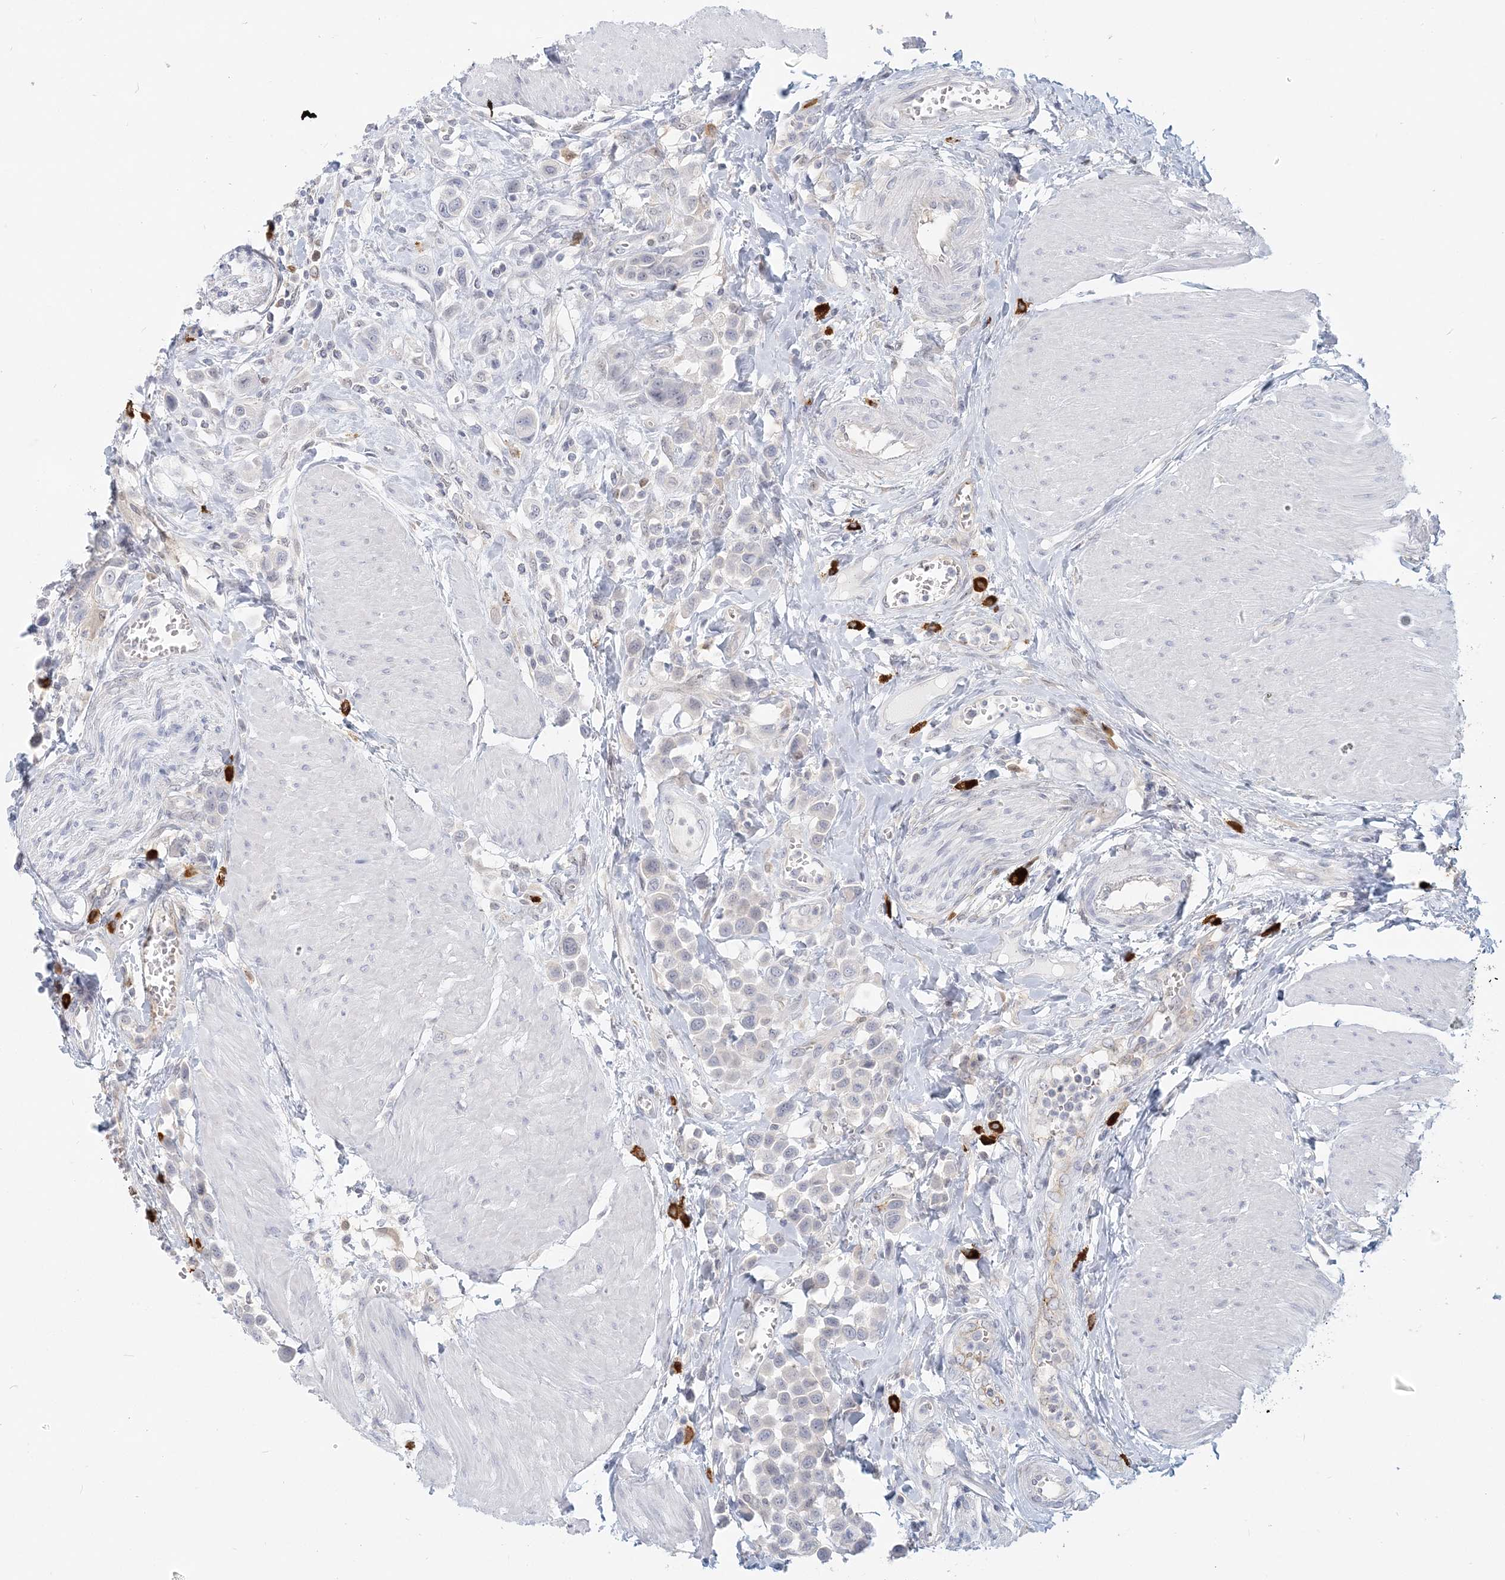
{"staining": {"intensity": "negative", "quantity": "none", "location": "none"}, "tissue": "urothelial cancer", "cell_type": "Tumor cells", "image_type": "cancer", "snomed": [{"axis": "morphology", "description": "Urothelial carcinoma, High grade"}, {"axis": "topography", "description": "Urinary bladder"}], "caption": "A high-resolution image shows IHC staining of urothelial carcinoma (high-grade), which exhibits no significant expression in tumor cells.", "gene": "GMPPA", "patient": {"sex": "male", "age": 50}}